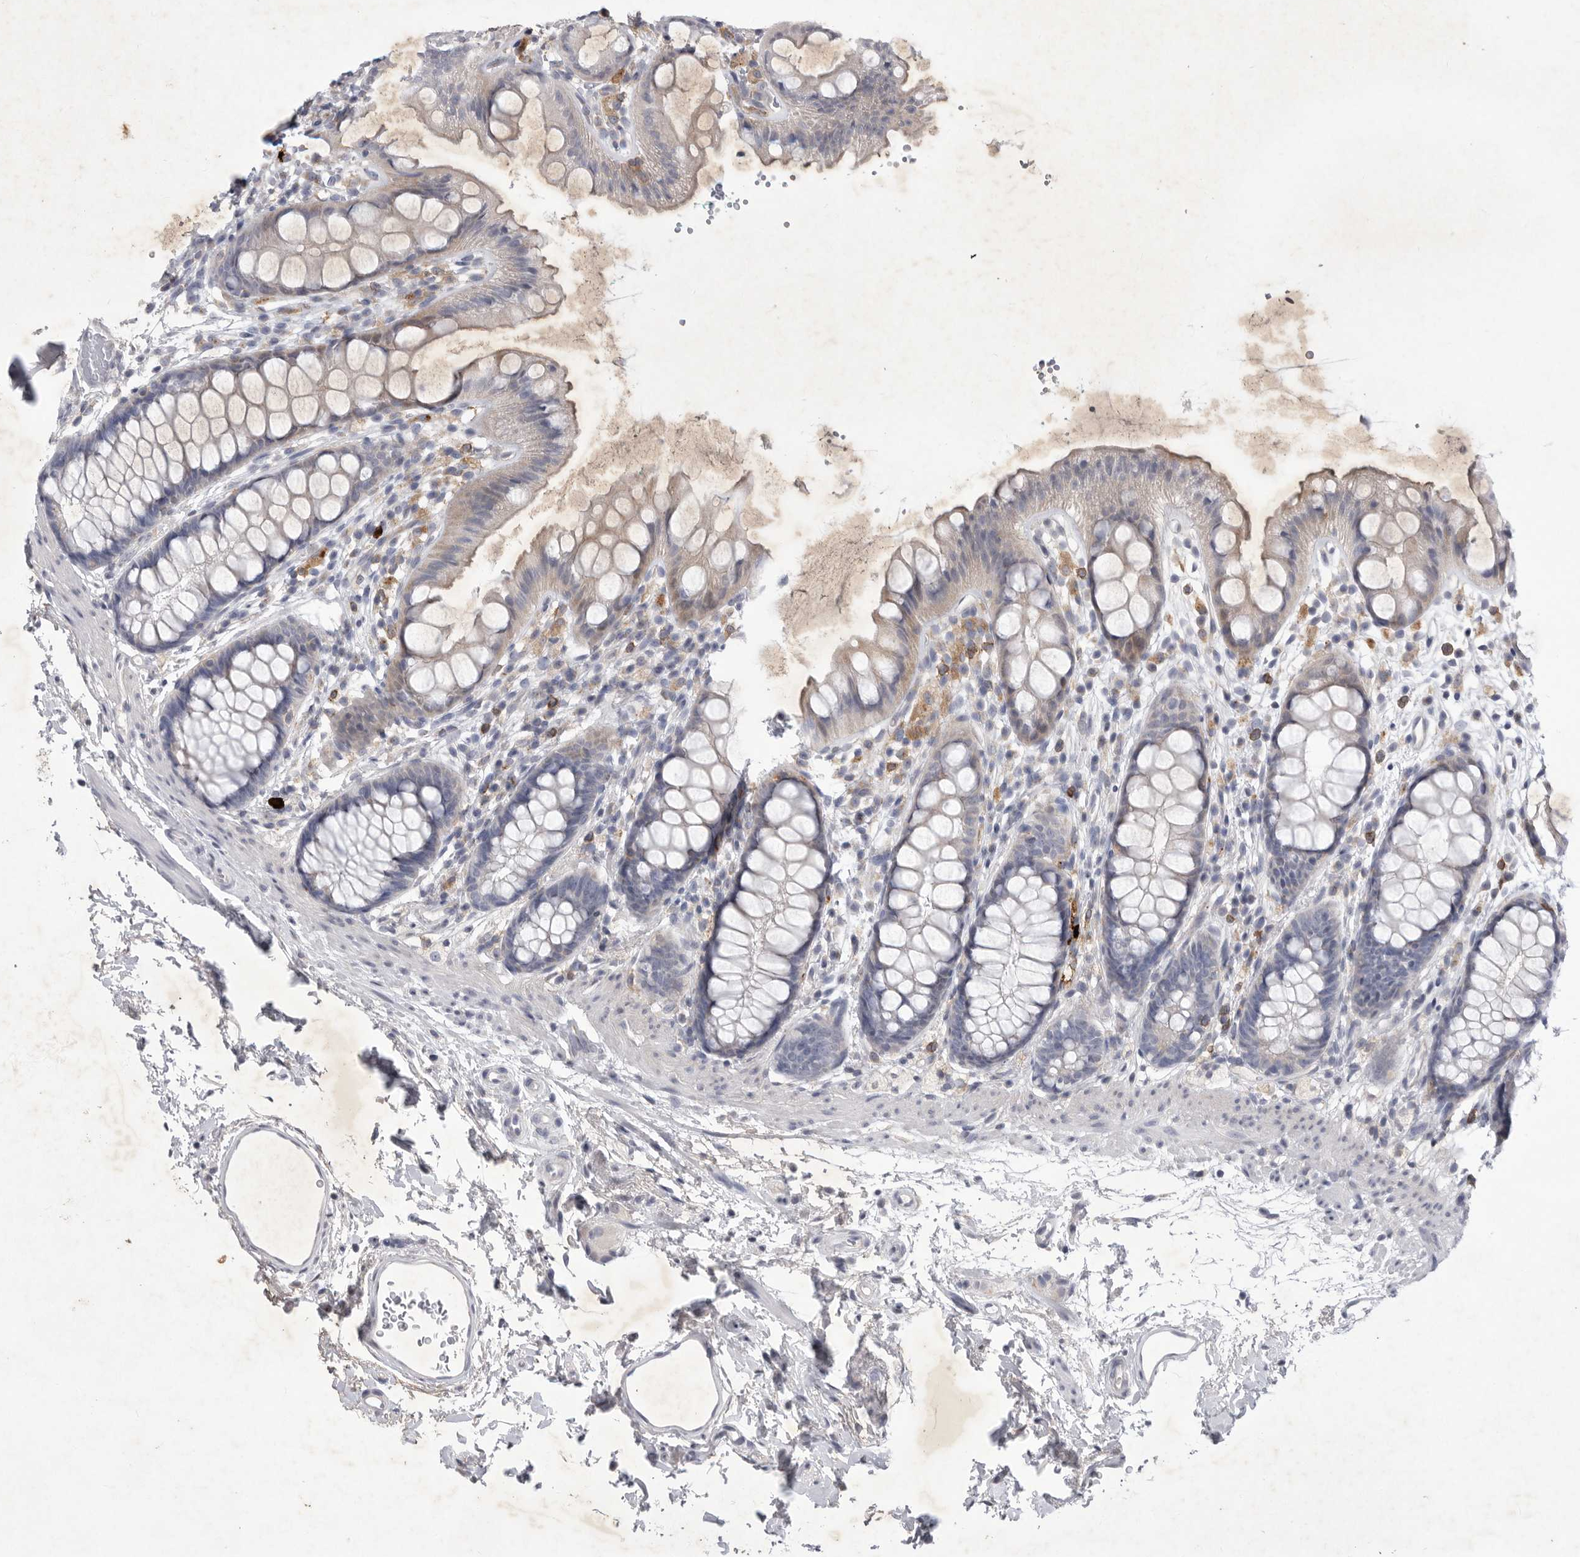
{"staining": {"intensity": "negative", "quantity": "none", "location": "none"}, "tissue": "rectum", "cell_type": "Glandular cells", "image_type": "normal", "snomed": [{"axis": "morphology", "description": "Normal tissue, NOS"}, {"axis": "topography", "description": "Rectum"}], "caption": "Glandular cells are negative for protein expression in benign human rectum.", "gene": "SIGLEC10", "patient": {"sex": "female", "age": 65}}